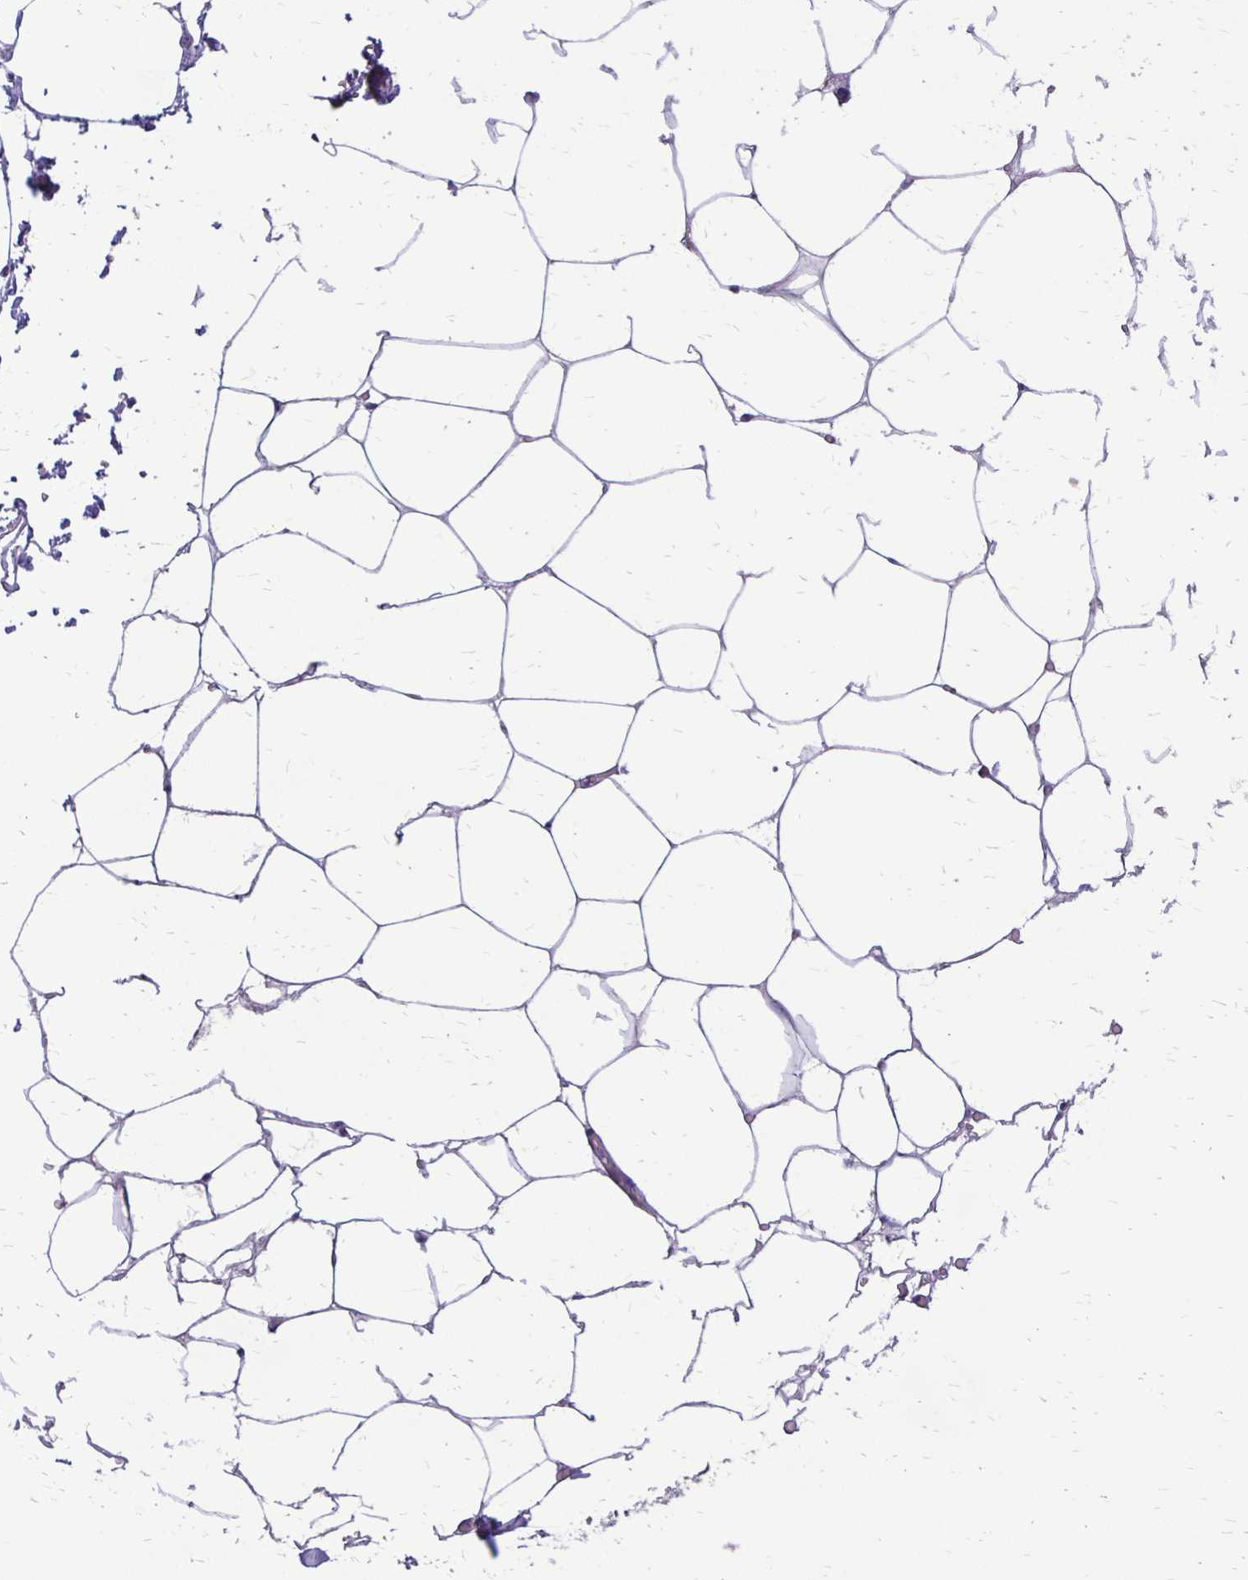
{"staining": {"intensity": "negative", "quantity": "none", "location": "none"}, "tissue": "adipose tissue", "cell_type": "Adipocytes", "image_type": "normal", "snomed": [{"axis": "morphology", "description": "Normal tissue, NOS"}, {"axis": "topography", "description": "Adipose tissue"}, {"axis": "topography", "description": "Vascular tissue"}, {"axis": "topography", "description": "Rectum"}, {"axis": "topography", "description": "Peripheral nerve tissue"}], "caption": "Adipocytes are negative for protein expression in benign human adipose tissue. (DAB immunohistochemistry (IHC) visualized using brightfield microscopy, high magnification).", "gene": "ANKRD45", "patient": {"sex": "female", "age": 69}}